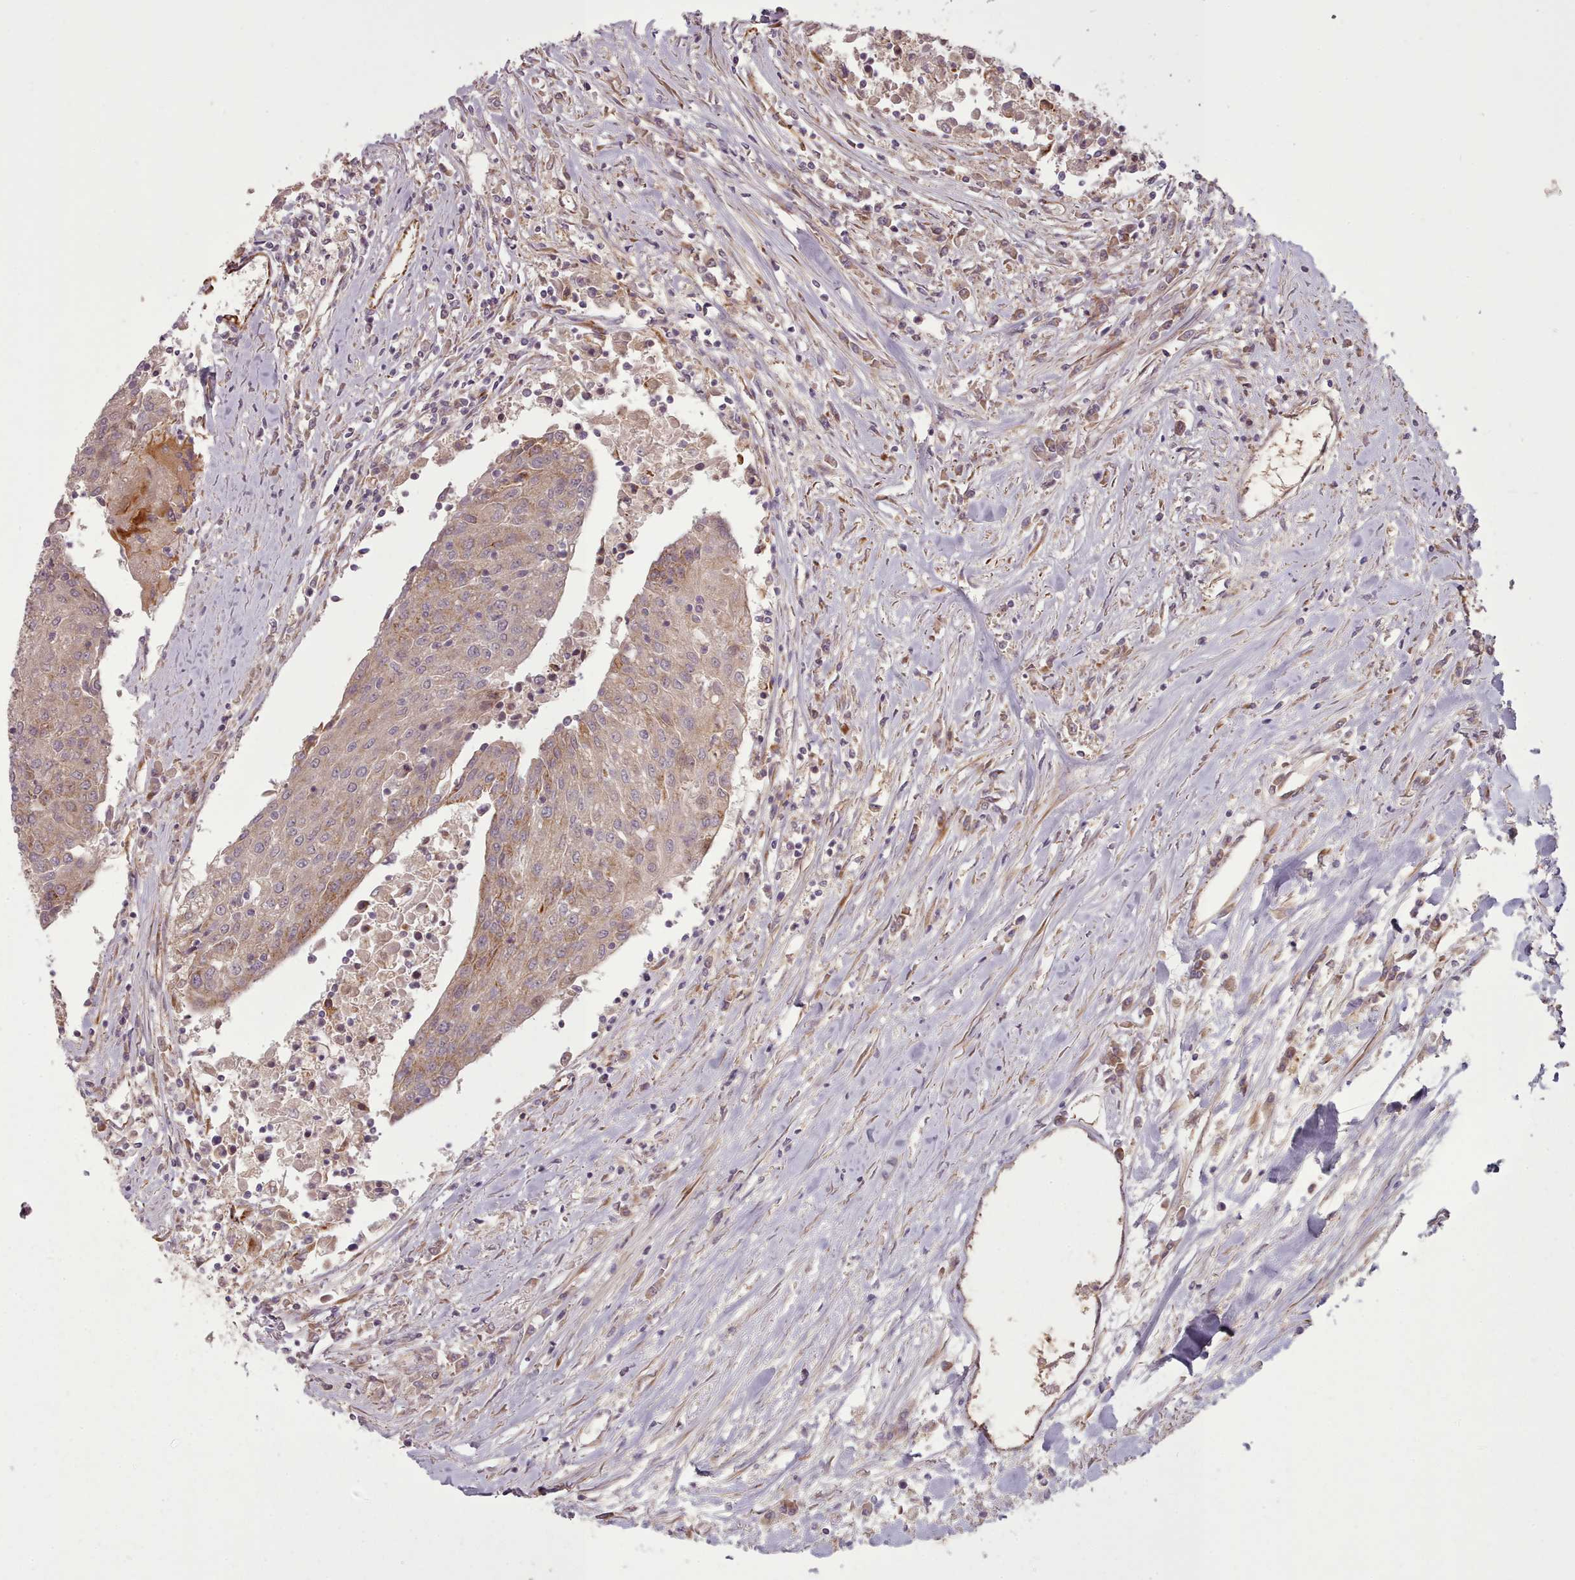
{"staining": {"intensity": "moderate", "quantity": ">75%", "location": "cytoplasmic/membranous"}, "tissue": "urothelial cancer", "cell_type": "Tumor cells", "image_type": "cancer", "snomed": [{"axis": "morphology", "description": "Urothelial carcinoma, High grade"}, {"axis": "topography", "description": "Urinary bladder"}], "caption": "Approximately >75% of tumor cells in urothelial carcinoma (high-grade) exhibit moderate cytoplasmic/membranous protein expression as visualized by brown immunohistochemical staining.", "gene": "GBGT1", "patient": {"sex": "female", "age": 85}}